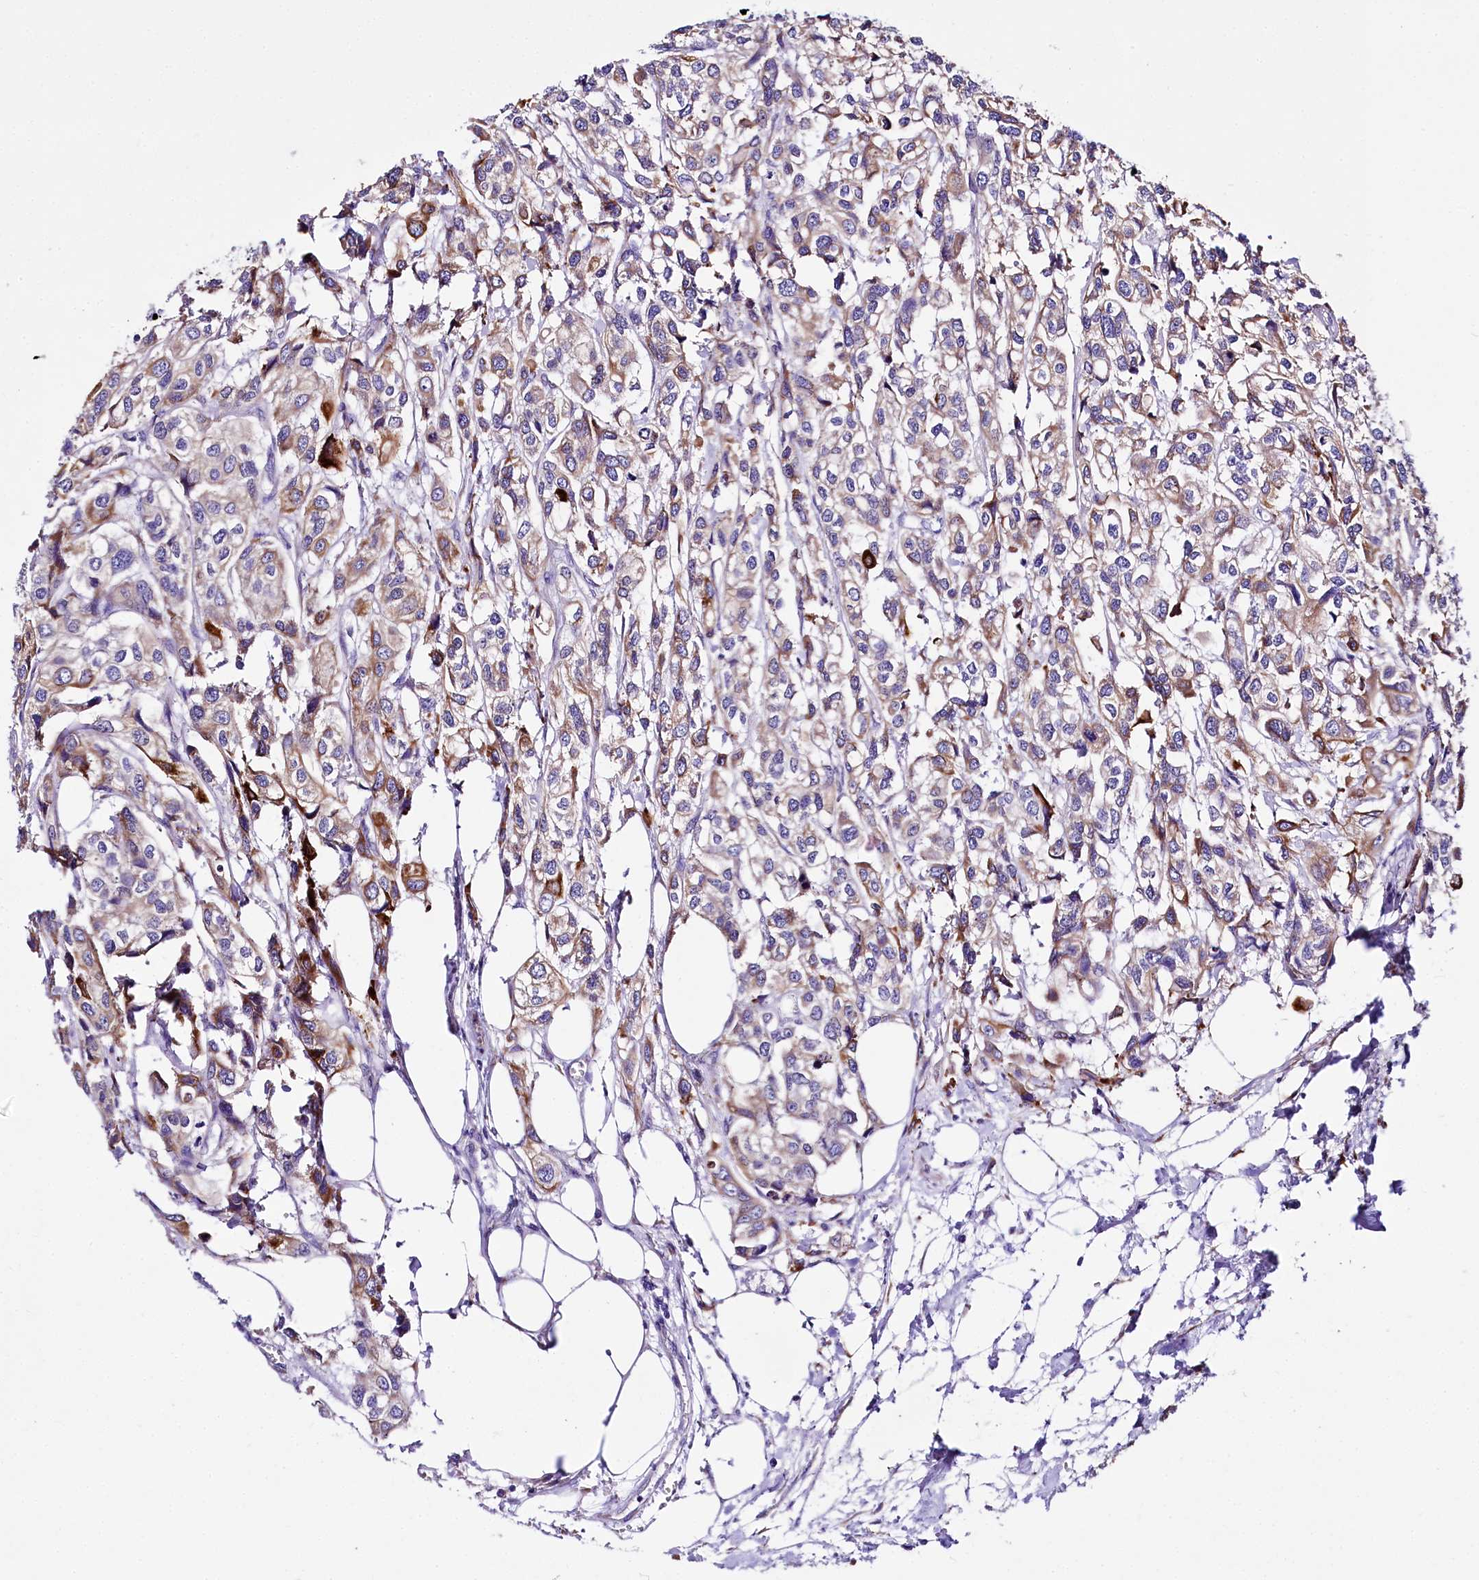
{"staining": {"intensity": "weak", "quantity": ">75%", "location": "cytoplasmic/membranous"}, "tissue": "urothelial cancer", "cell_type": "Tumor cells", "image_type": "cancer", "snomed": [{"axis": "morphology", "description": "Urothelial carcinoma, High grade"}, {"axis": "topography", "description": "Urinary bladder"}], "caption": "Immunohistochemistry (DAB (3,3'-diaminobenzidine)) staining of urothelial cancer reveals weak cytoplasmic/membranous protein expression in about >75% of tumor cells. (DAB (3,3'-diaminobenzidine) = brown stain, brightfield microscopy at high magnification).", "gene": "A2ML1", "patient": {"sex": "male", "age": 67}}